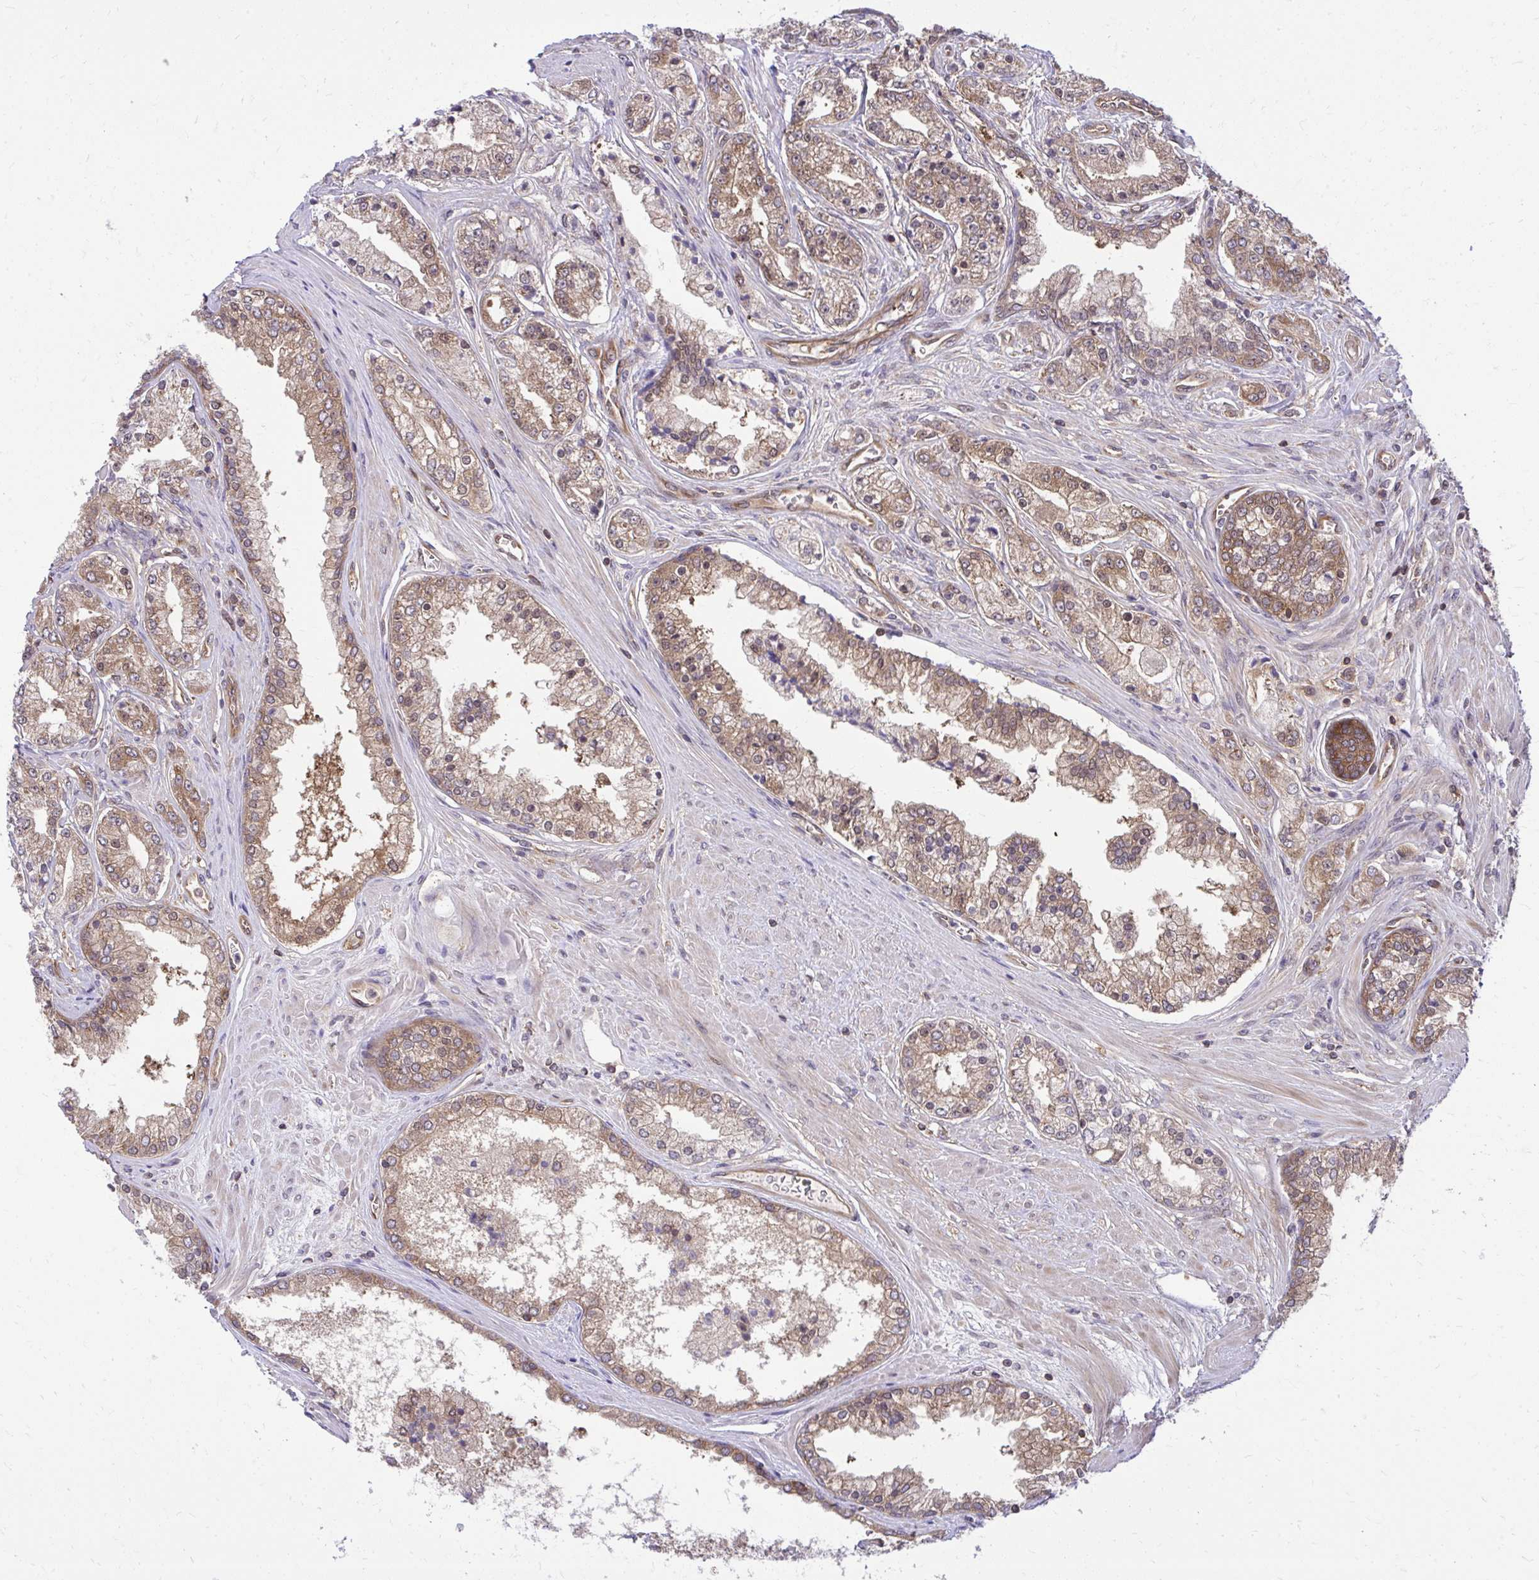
{"staining": {"intensity": "moderate", "quantity": "25%-75%", "location": "cytoplasmic/membranous"}, "tissue": "prostate cancer", "cell_type": "Tumor cells", "image_type": "cancer", "snomed": [{"axis": "morphology", "description": "Adenocarcinoma, High grade"}, {"axis": "topography", "description": "Prostate"}], "caption": "Human prostate cancer (adenocarcinoma (high-grade)) stained with a brown dye exhibits moderate cytoplasmic/membranous positive positivity in about 25%-75% of tumor cells.", "gene": "PPP5C", "patient": {"sex": "male", "age": 66}}